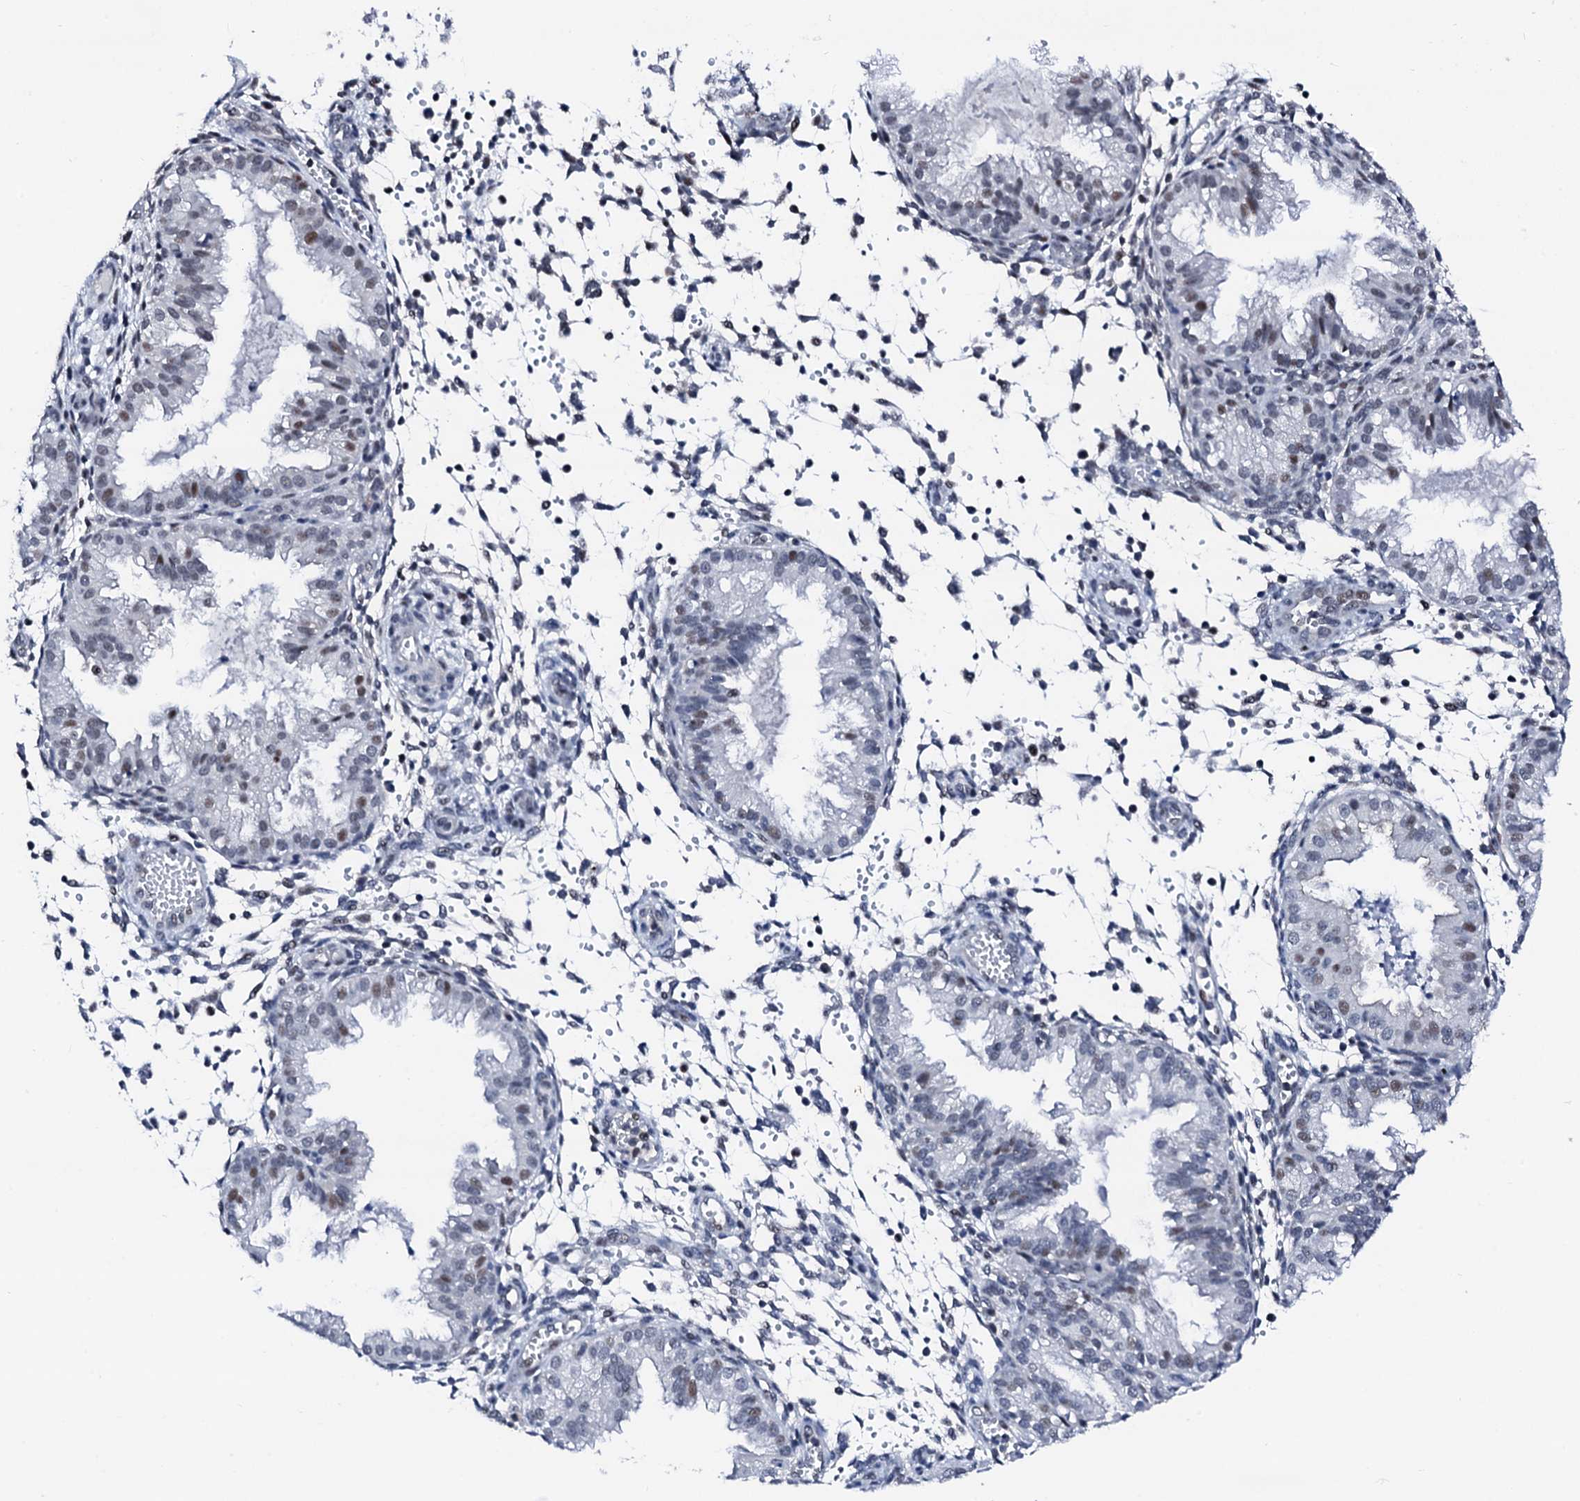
{"staining": {"intensity": "negative", "quantity": "none", "location": "none"}, "tissue": "endometrium", "cell_type": "Cells in endometrial stroma", "image_type": "normal", "snomed": [{"axis": "morphology", "description": "Normal tissue, NOS"}, {"axis": "topography", "description": "Endometrium"}], "caption": "A high-resolution histopathology image shows IHC staining of normal endometrium, which demonstrates no significant positivity in cells in endometrial stroma. Brightfield microscopy of immunohistochemistry (IHC) stained with DAB (brown) and hematoxylin (blue), captured at high magnification.", "gene": "TRAFD1", "patient": {"sex": "female", "age": 33}}